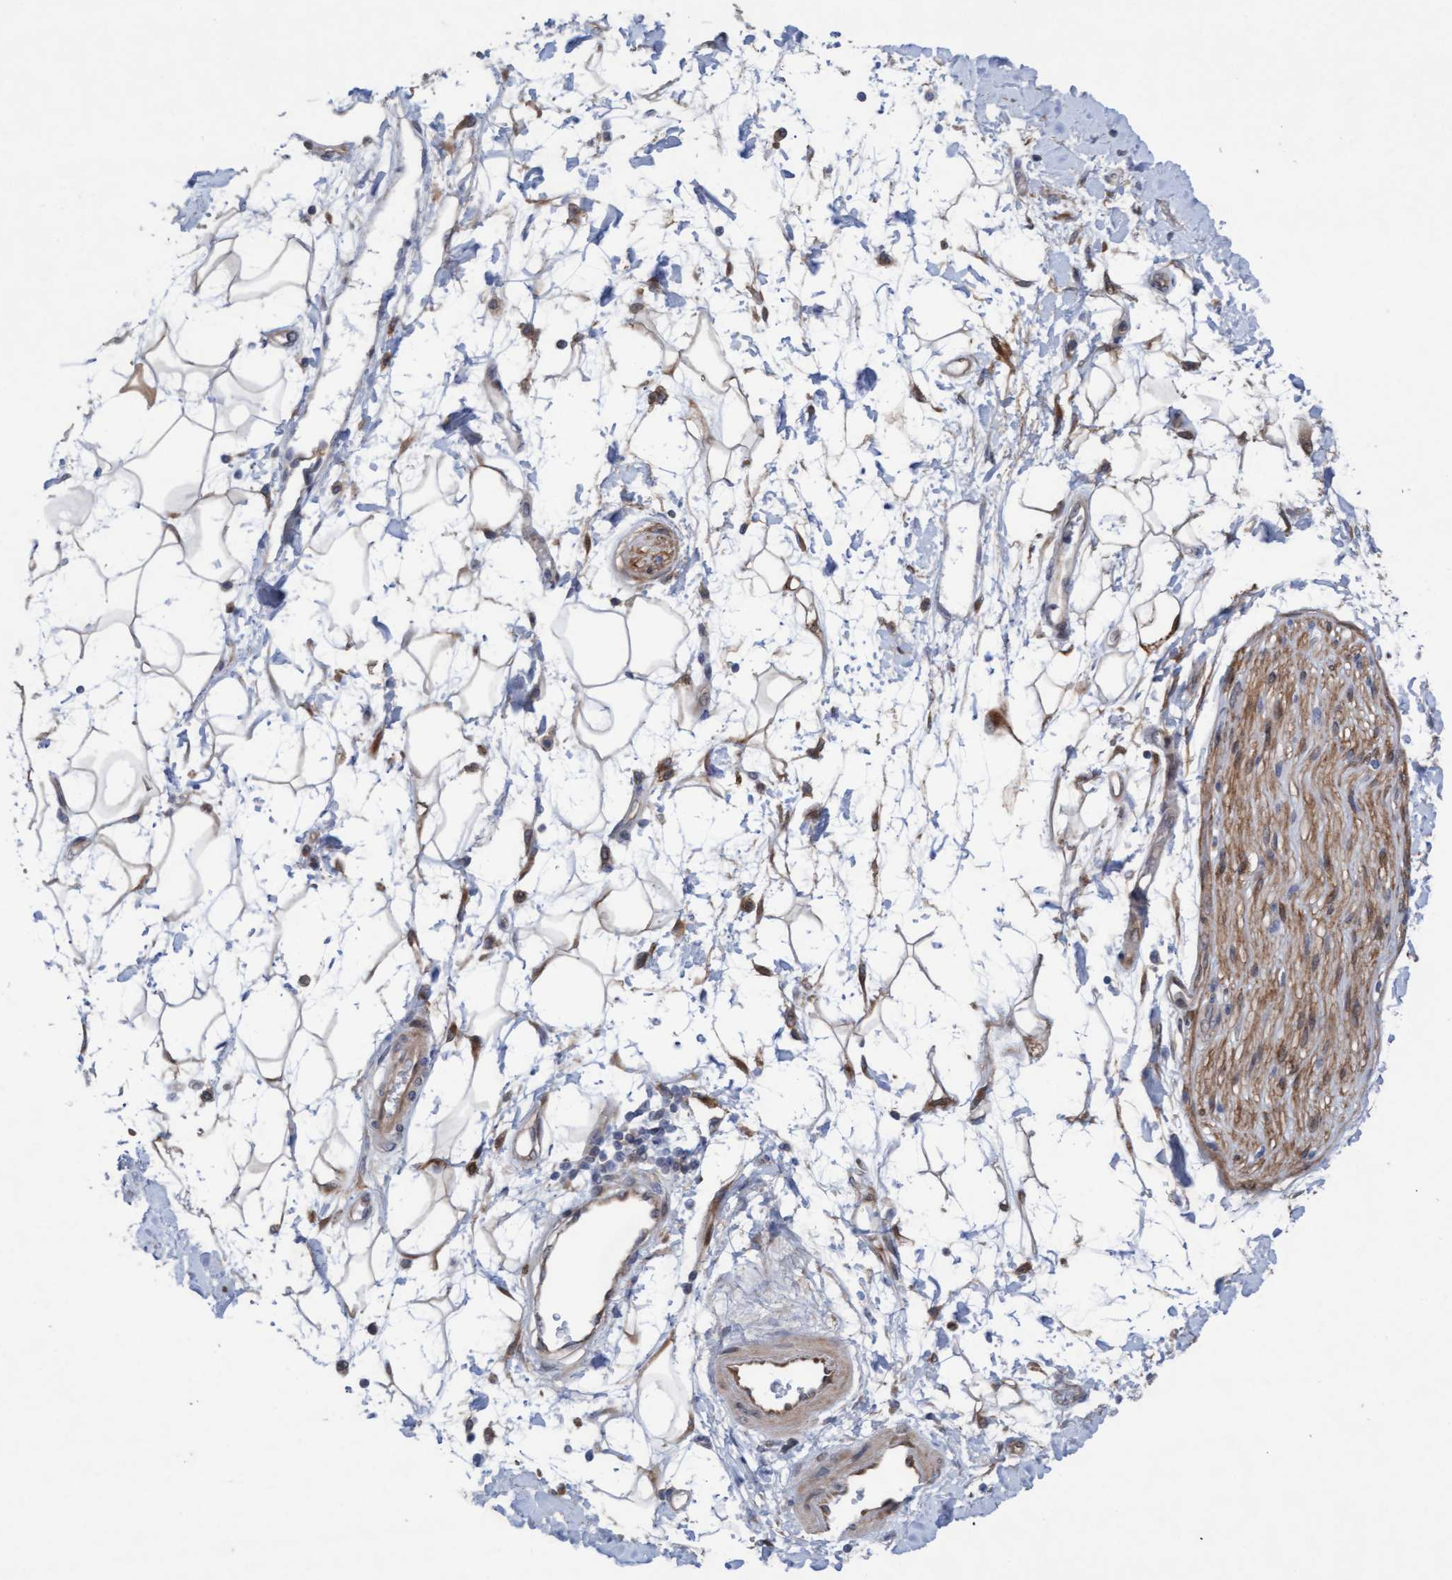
{"staining": {"intensity": "weak", "quantity": ">75%", "location": "cytoplasmic/membranous"}, "tissue": "adipose tissue", "cell_type": "Adipocytes", "image_type": "normal", "snomed": [{"axis": "morphology", "description": "Normal tissue, NOS"}, {"axis": "morphology", "description": "Adenocarcinoma, NOS"}, {"axis": "topography", "description": "Duodenum"}, {"axis": "topography", "description": "Peripheral nerve tissue"}], "caption": "Immunohistochemical staining of normal human adipose tissue reveals >75% levels of weak cytoplasmic/membranous protein staining in about >75% of adipocytes. (DAB IHC with brightfield microscopy, high magnification).", "gene": "PLCD1", "patient": {"sex": "female", "age": 60}}